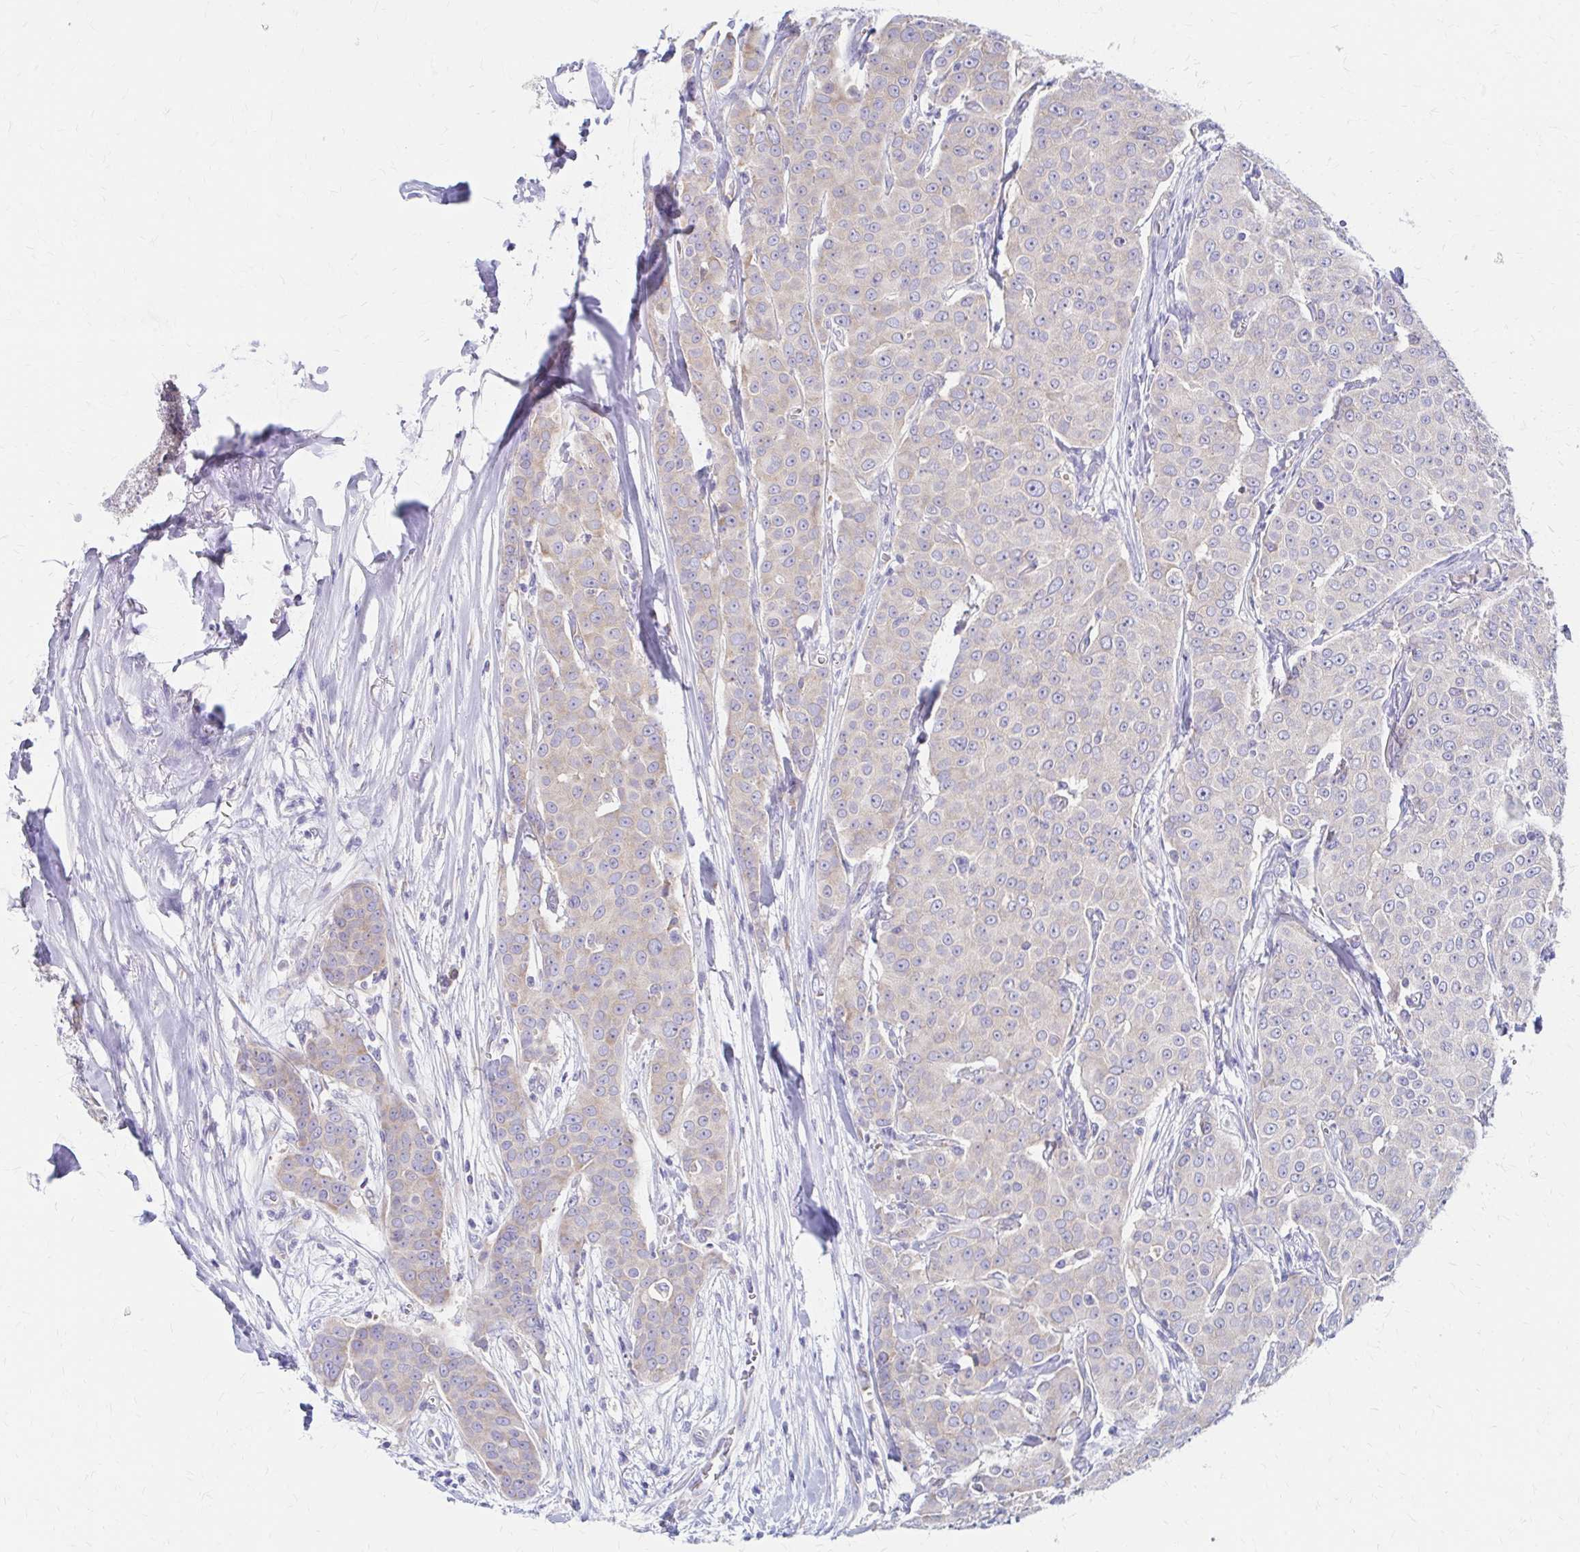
{"staining": {"intensity": "negative", "quantity": "none", "location": "none"}, "tissue": "breast cancer", "cell_type": "Tumor cells", "image_type": "cancer", "snomed": [{"axis": "morphology", "description": "Duct carcinoma"}, {"axis": "topography", "description": "Breast"}], "caption": "Immunohistochemical staining of intraductal carcinoma (breast) demonstrates no significant expression in tumor cells. (DAB IHC visualized using brightfield microscopy, high magnification).", "gene": "RPL27A", "patient": {"sex": "female", "age": 91}}